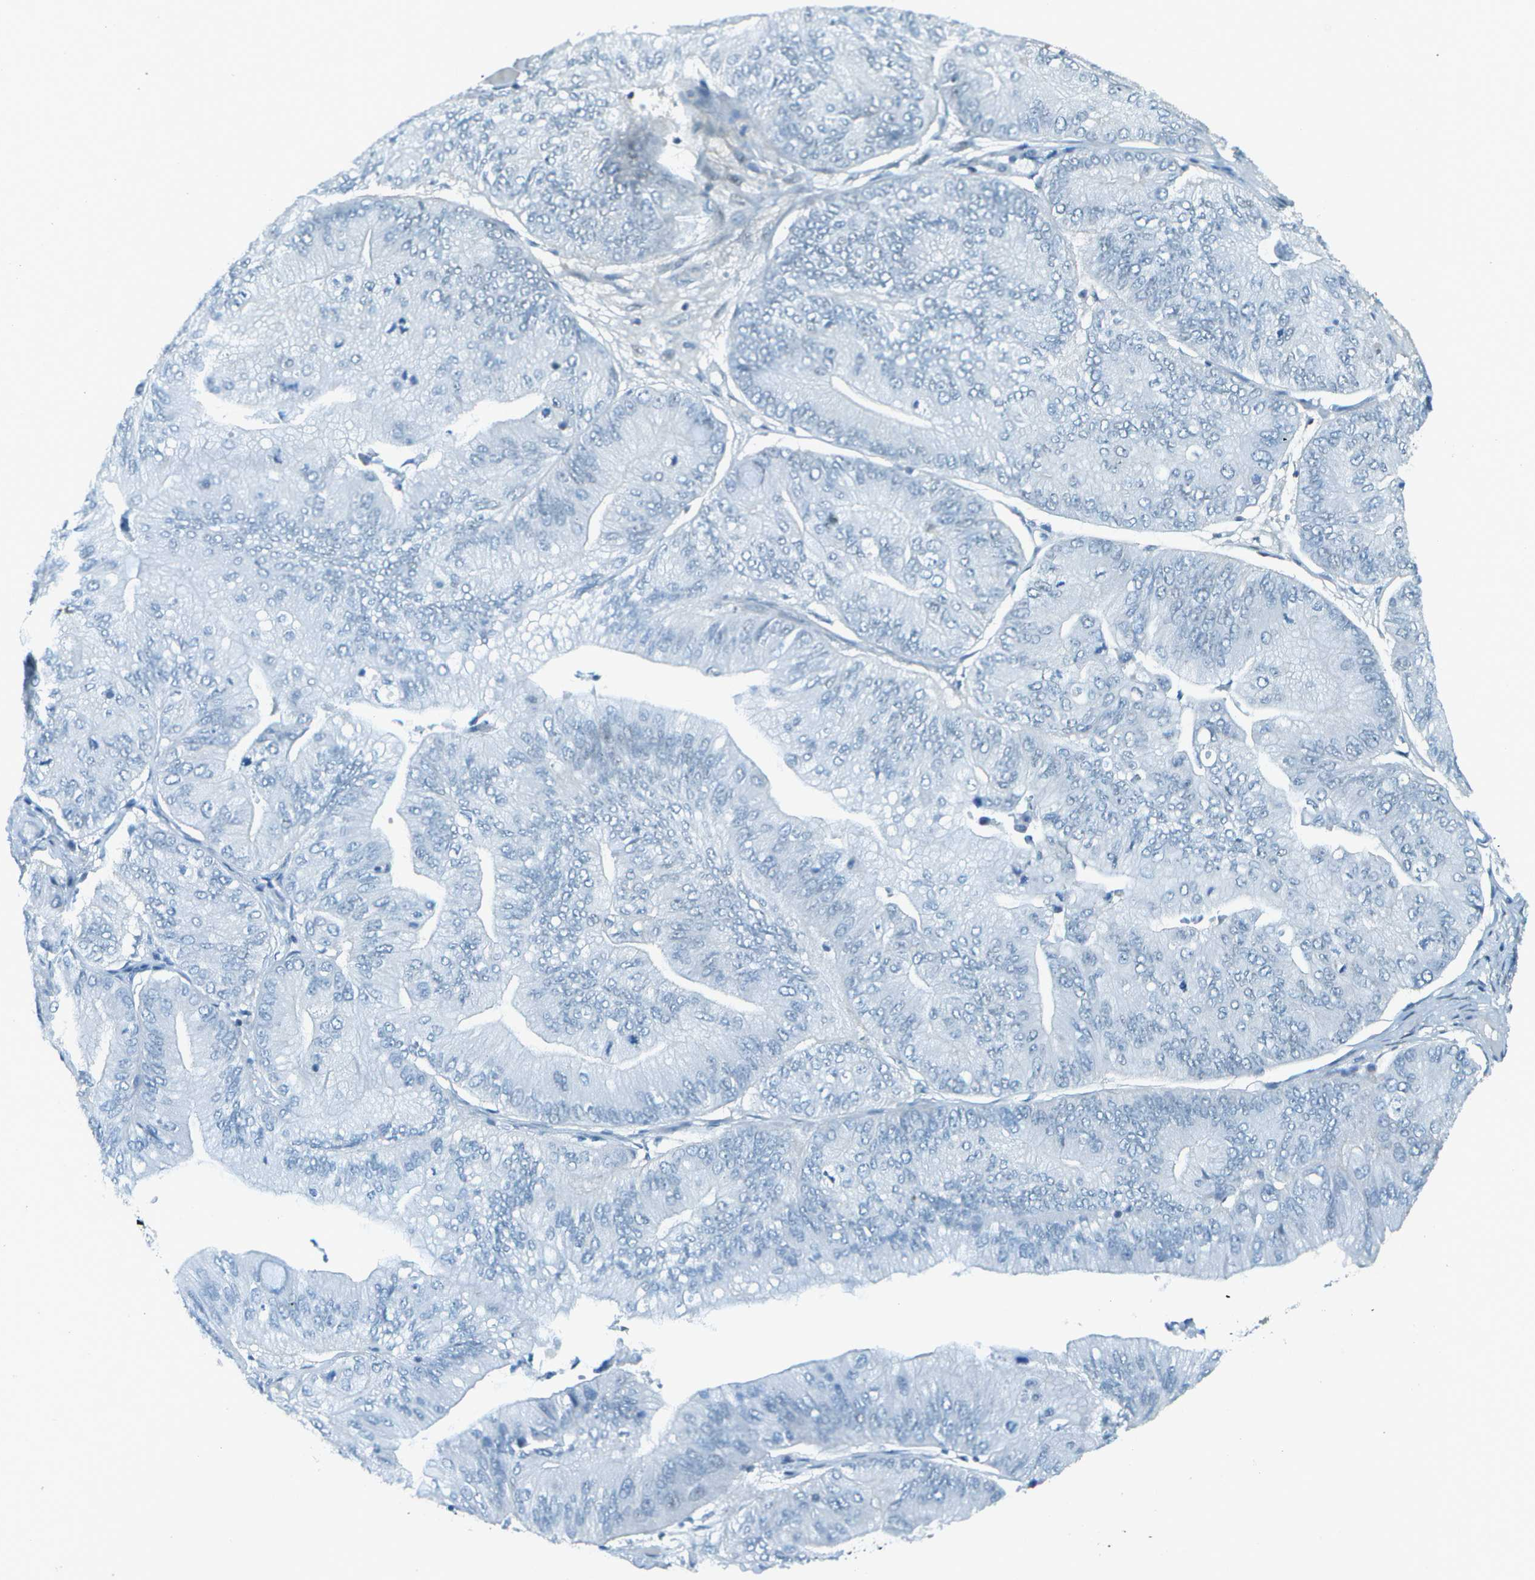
{"staining": {"intensity": "negative", "quantity": "none", "location": "none"}, "tissue": "ovarian cancer", "cell_type": "Tumor cells", "image_type": "cancer", "snomed": [{"axis": "morphology", "description": "Cystadenocarcinoma, mucinous, NOS"}, {"axis": "topography", "description": "Ovary"}], "caption": "Tumor cells are negative for brown protein staining in ovarian cancer.", "gene": "NEK11", "patient": {"sex": "female", "age": 61}}